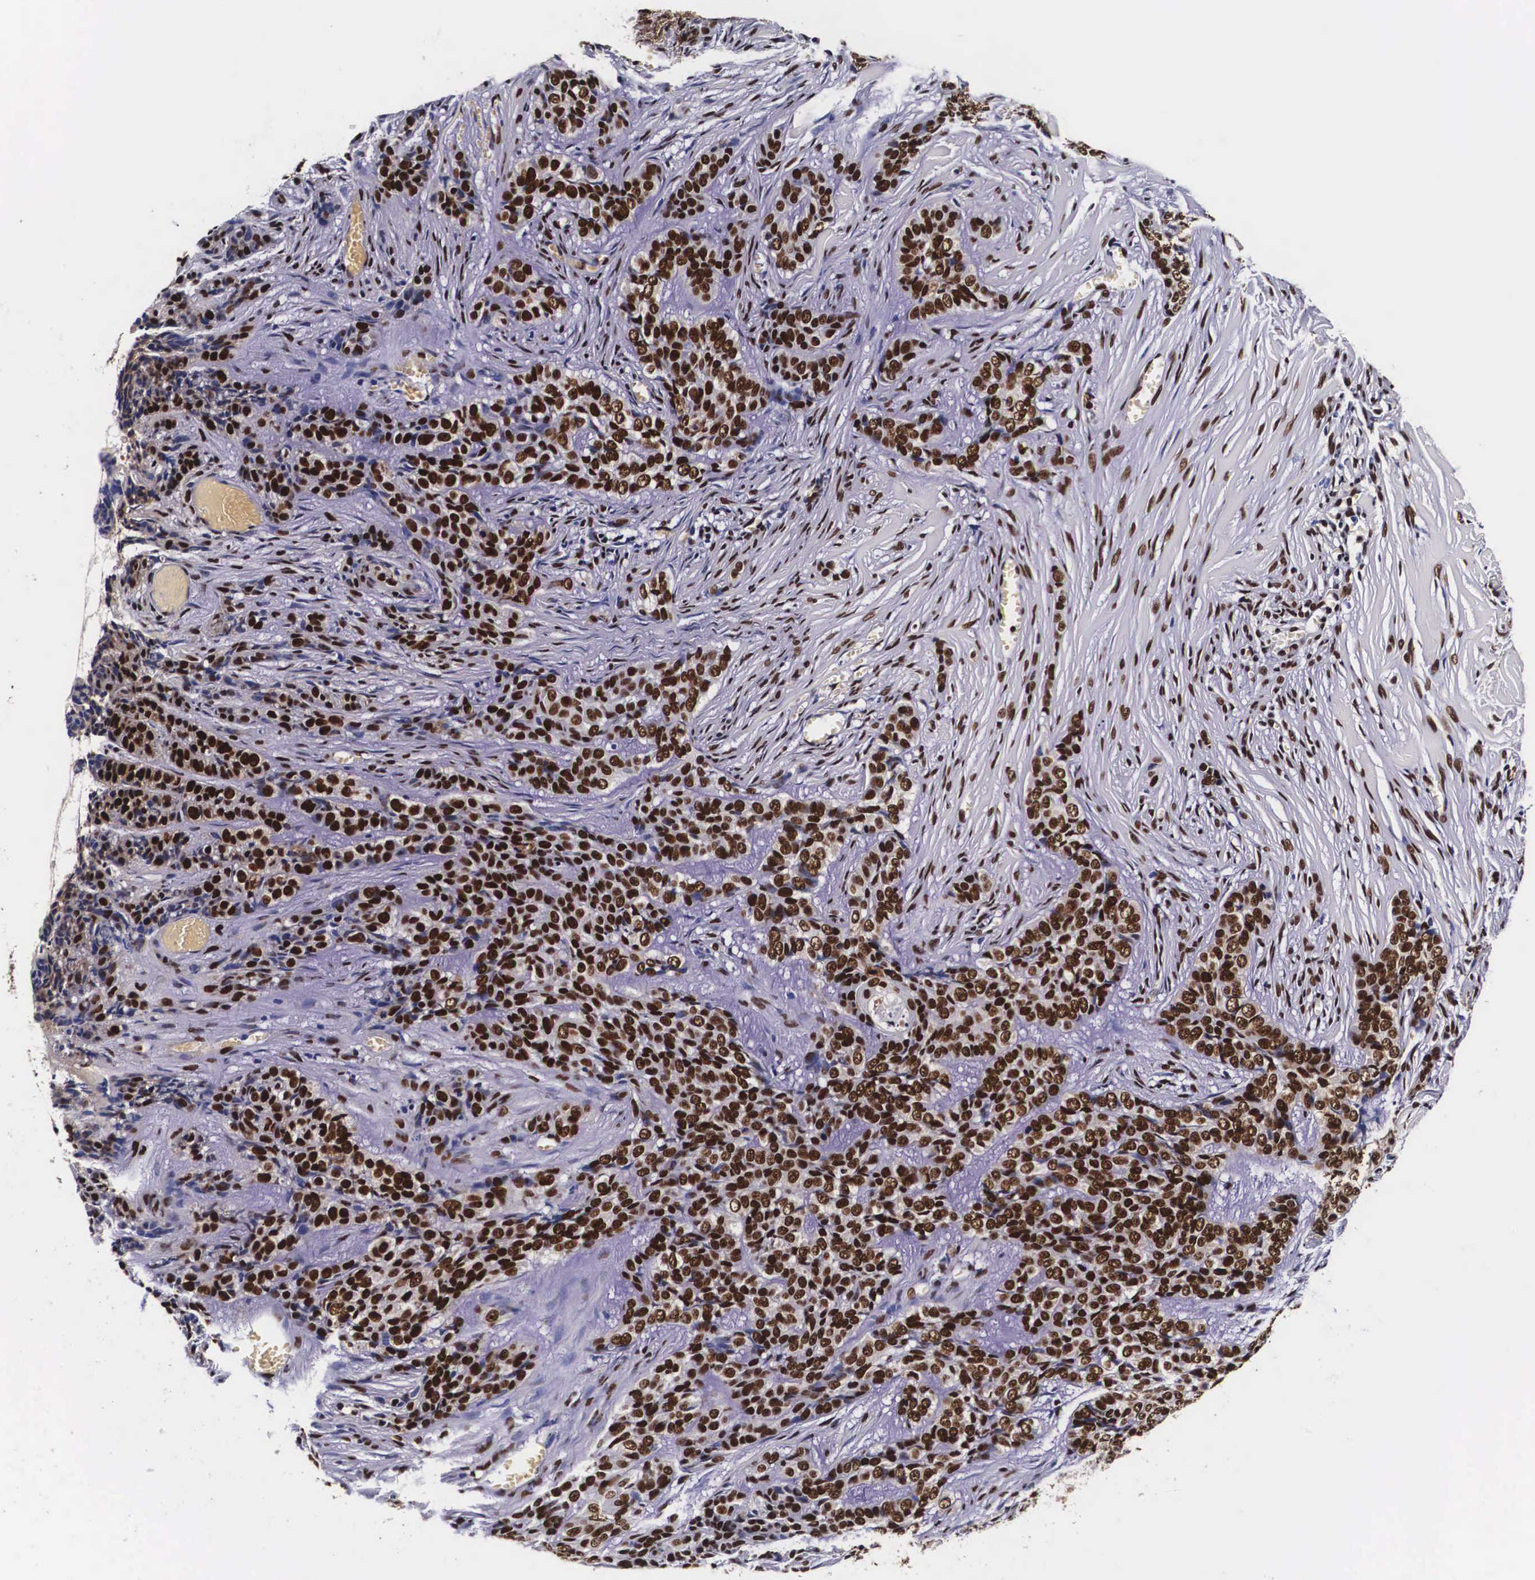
{"staining": {"intensity": "strong", "quantity": ">75%", "location": "nuclear"}, "tissue": "skin cancer", "cell_type": "Tumor cells", "image_type": "cancer", "snomed": [{"axis": "morphology", "description": "Normal tissue, NOS"}, {"axis": "morphology", "description": "Basal cell carcinoma"}, {"axis": "topography", "description": "Skin"}], "caption": "Strong nuclear staining for a protein is appreciated in approximately >75% of tumor cells of skin basal cell carcinoma using immunohistochemistry.", "gene": "PABPN1", "patient": {"sex": "female", "age": 65}}